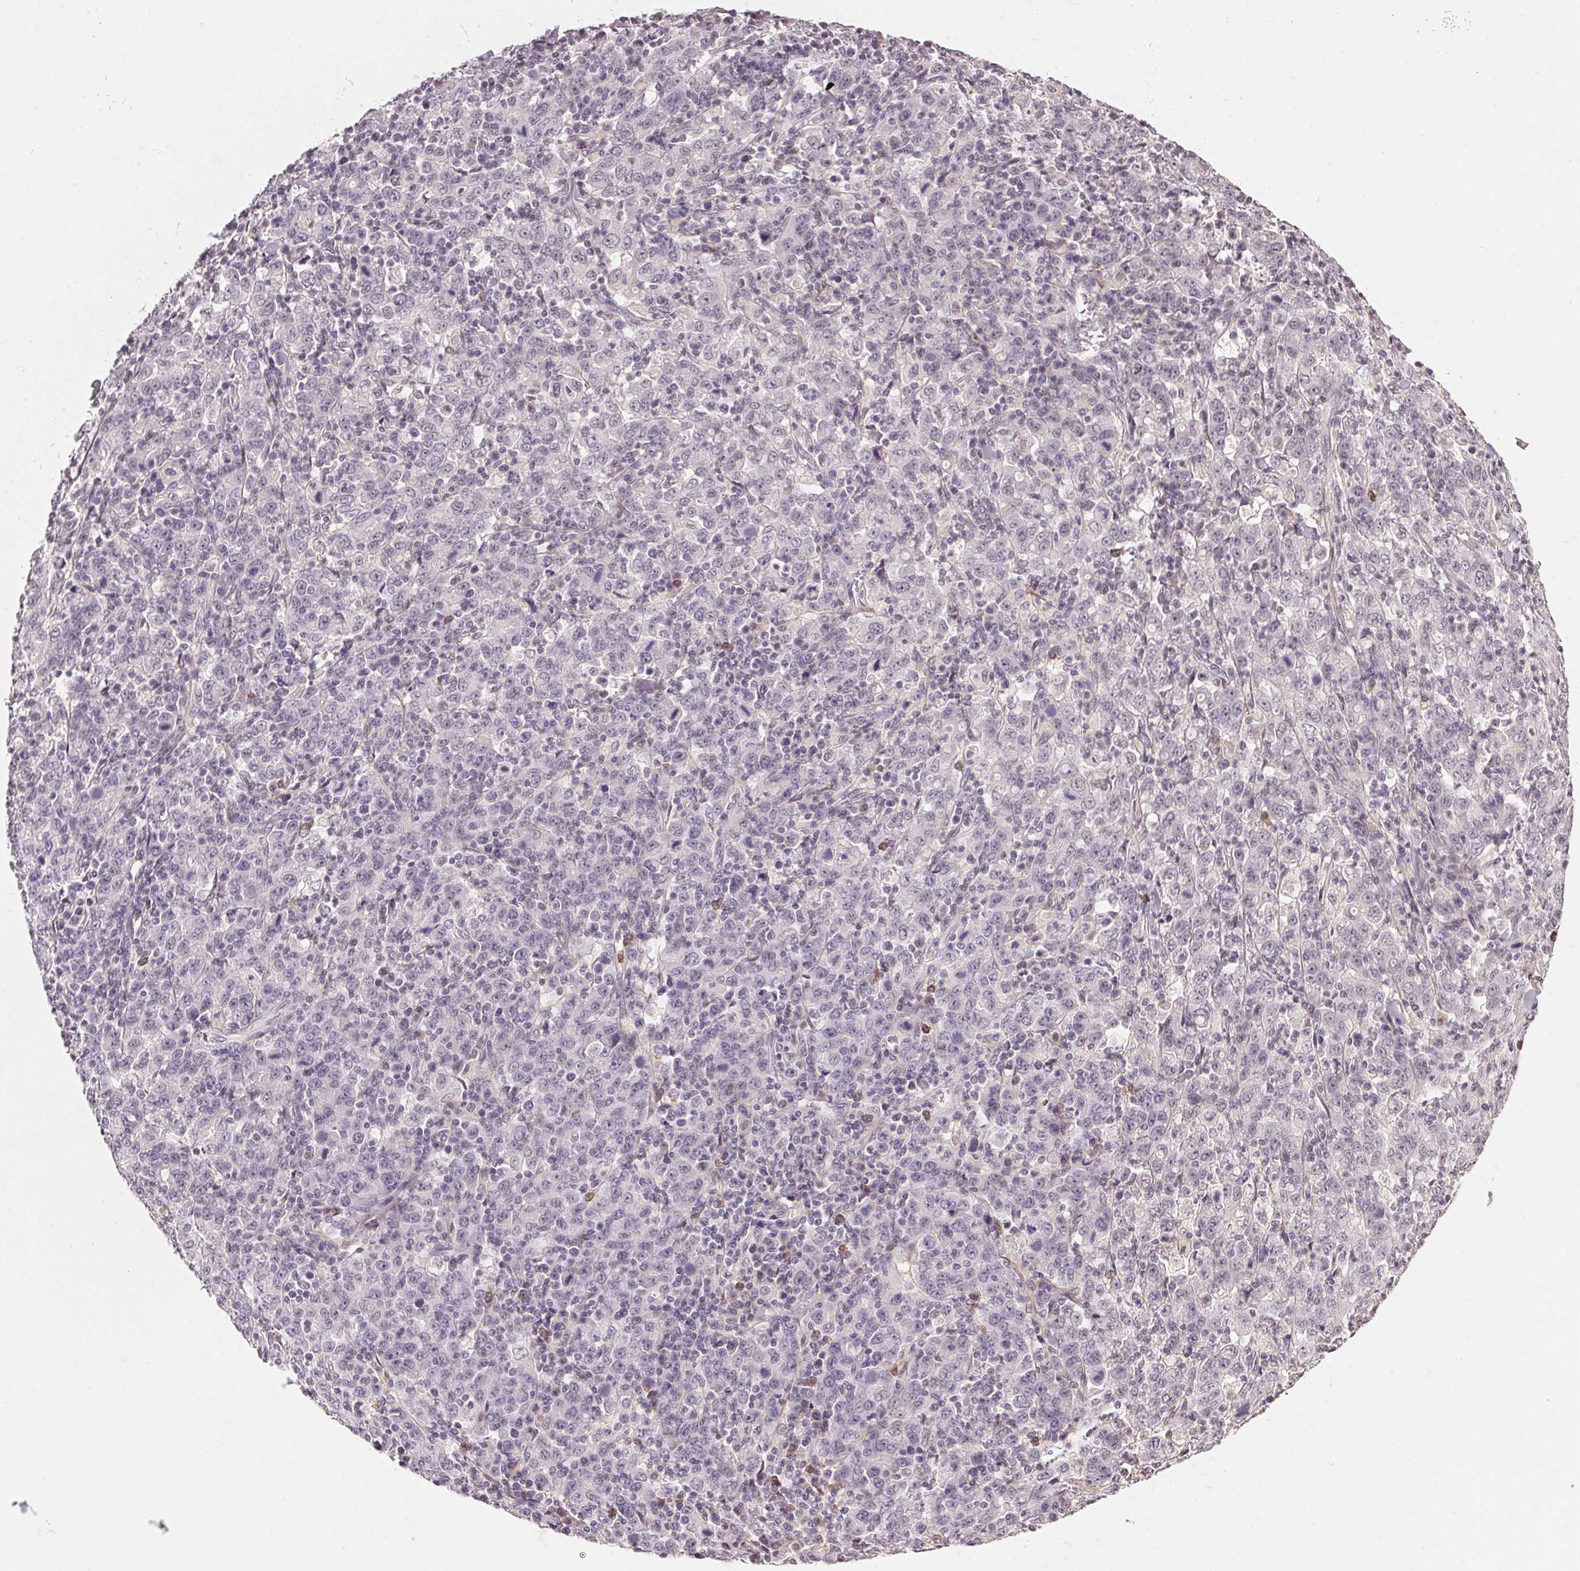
{"staining": {"intensity": "negative", "quantity": "none", "location": "none"}, "tissue": "stomach cancer", "cell_type": "Tumor cells", "image_type": "cancer", "snomed": [{"axis": "morphology", "description": "Adenocarcinoma, NOS"}, {"axis": "topography", "description": "Stomach, upper"}], "caption": "DAB immunohistochemical staining of stomach adenocarcinoma shows no significant expression in tumor cells.", "gene": "FNDC4", "patient": {"sex": "male", "age": 69}}